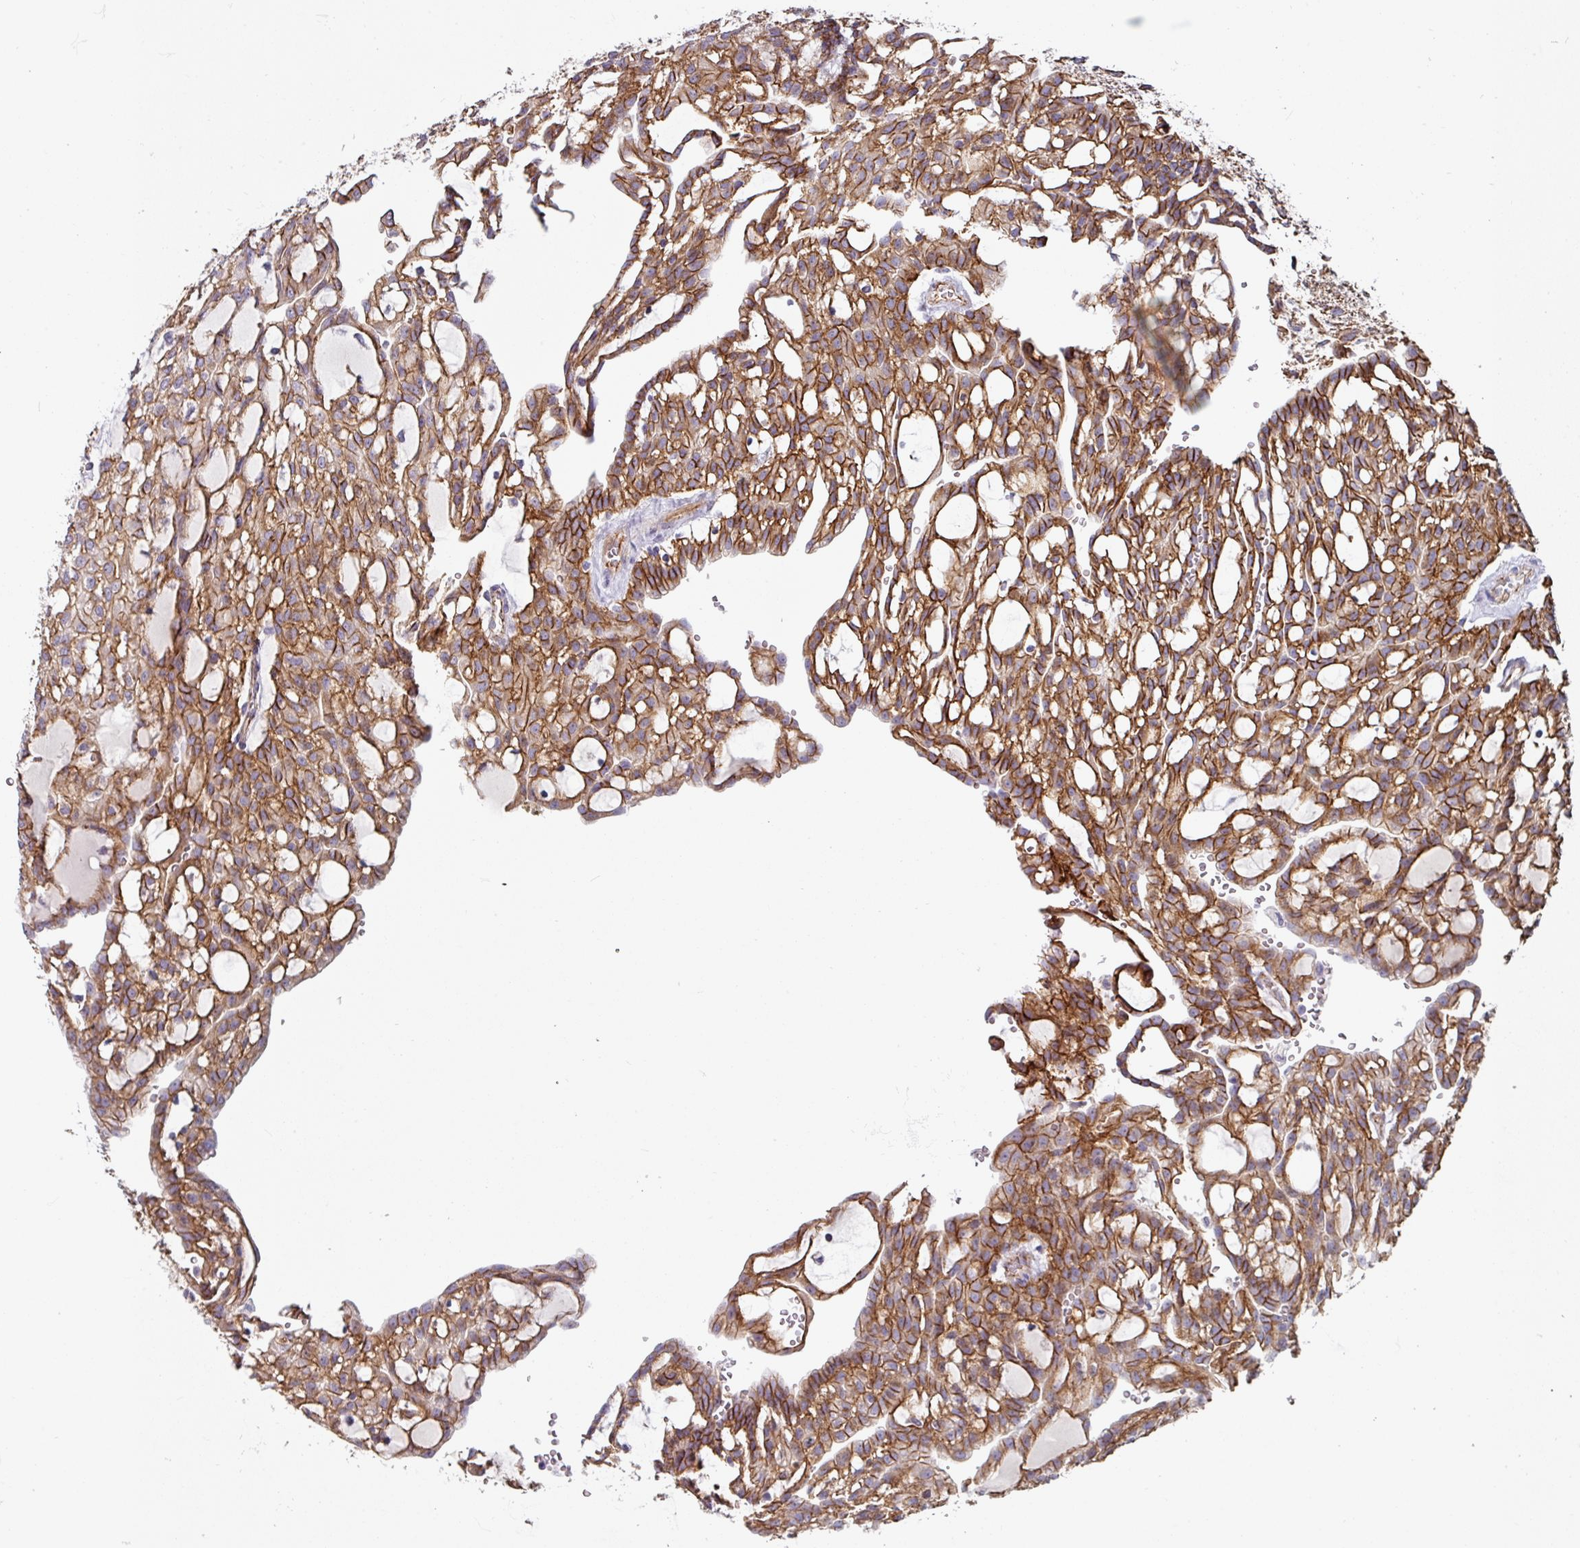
{"staining": {"intensity": "moderate", "quantity": ">75%", "location": "cytoplasmic/membranous"}, "tissue": "renal cancer", "cell_type": "Tumor cells", "image_type": "cancer", "snomed": [{"axis": "morphology", "description": "Adenocarcinoma, NOS"}, {"axis": "topography", "description": "Kidney"}], "caption": "Immunohistochemistry (IHC) (DAB (3,3'-diaminobenzidine)) staining of renal adenocarcinoma shows moderate cytoplasmic/membranous protein staining in approximately >75% of tumor cells.", "gene": "JUP", "patient": {"sex": "male", "age": 63}}